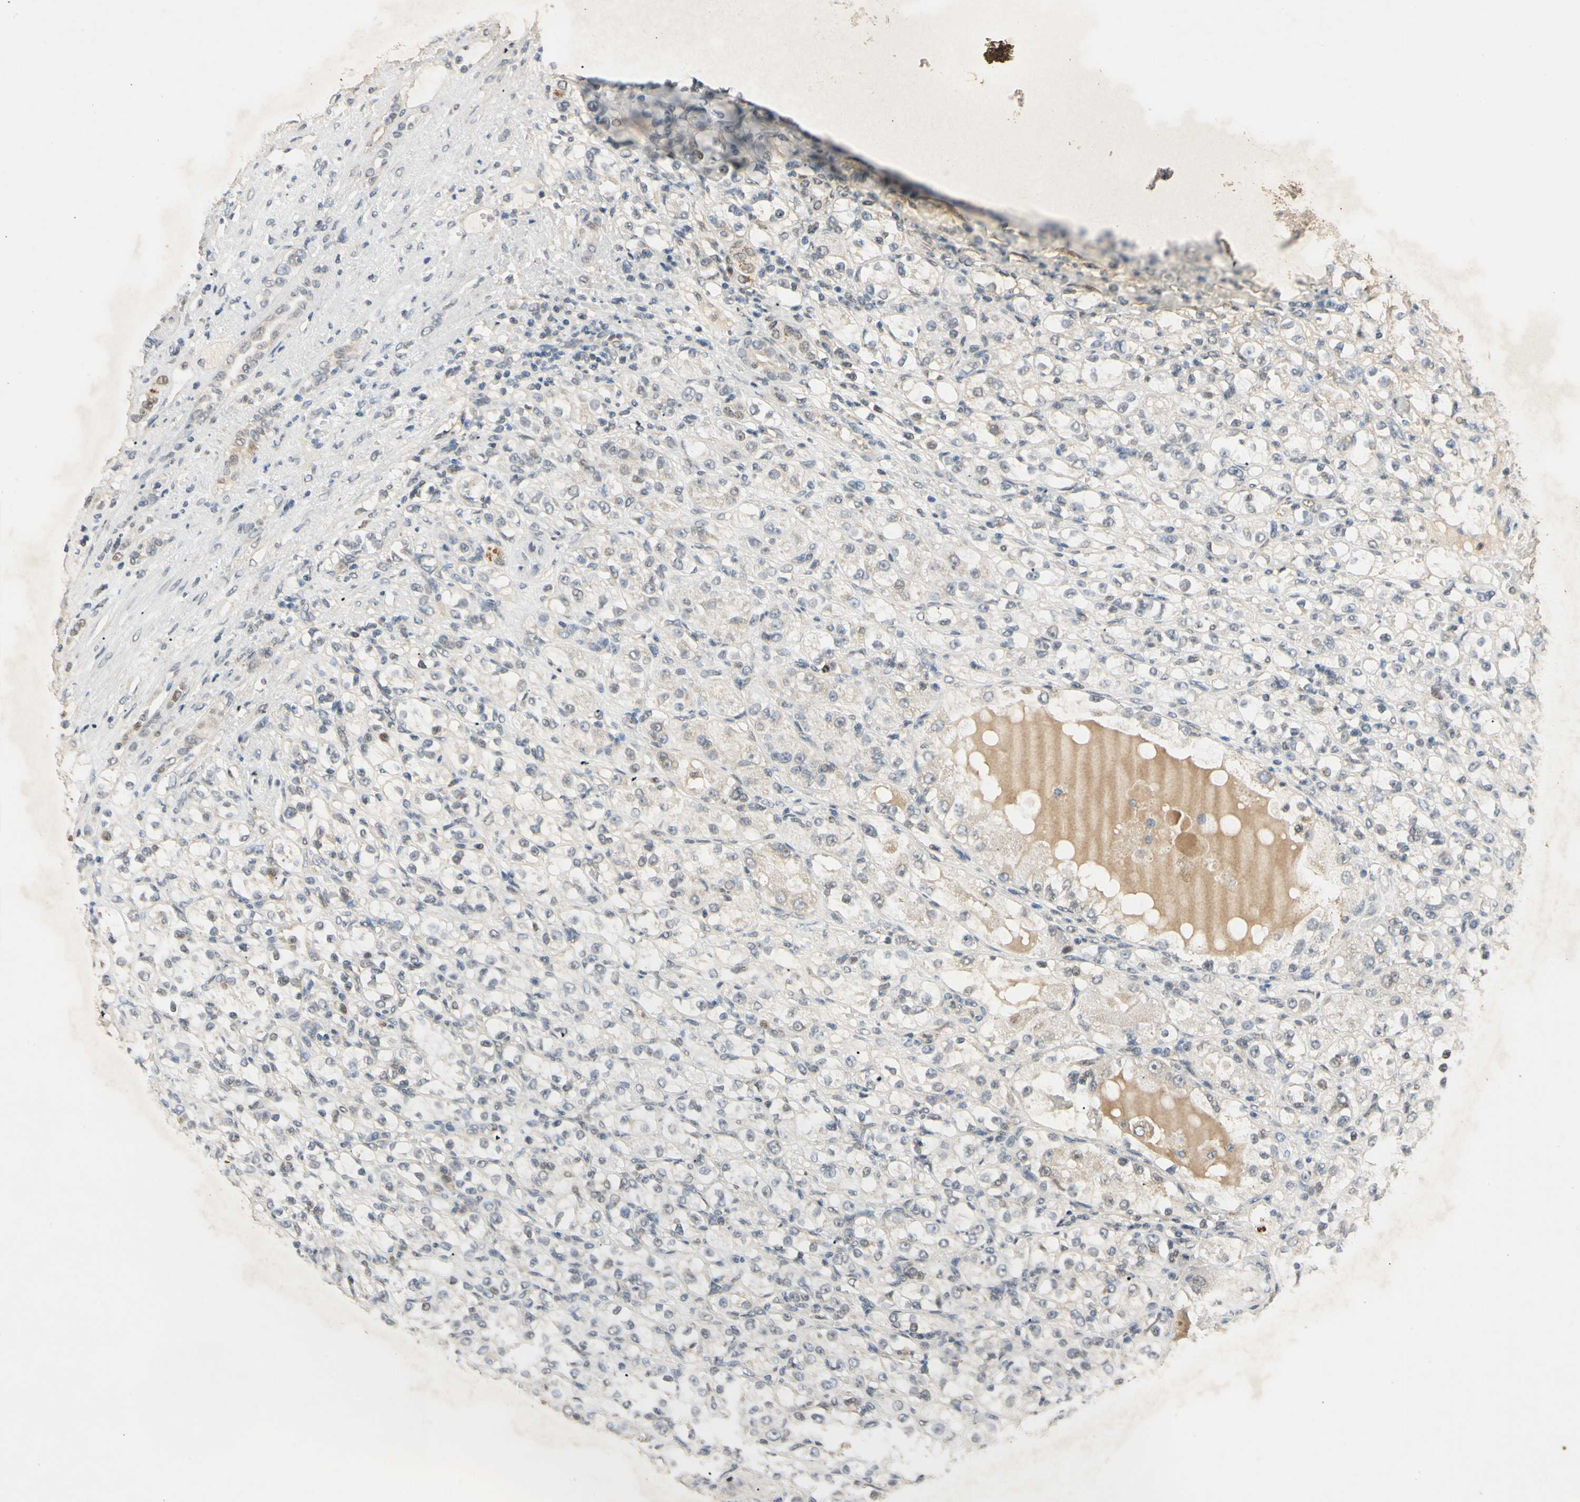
{"staining": {"intensity": "negative", "quantity": "none", "location": "none"}, "tissue": "renal cancer", "cell_type": "Tumor cells", "image_type": "cancer", "snomed": [{"axis": "morphology", "description": "Normal tissue, NOS"}, {"axis": "morphology", "description": "Adenocarcinoma, NOS"}, {"axis": "topography", "description": "Kidney"}], "caption": "High power microscopy image of an immunohistochemistry (IHC) micrograph of renal adenocarcinoma, revealing no significant staining in tumor cells.", "gene": "RIOX2", "patient": {"sex": "male", "age": 61}}